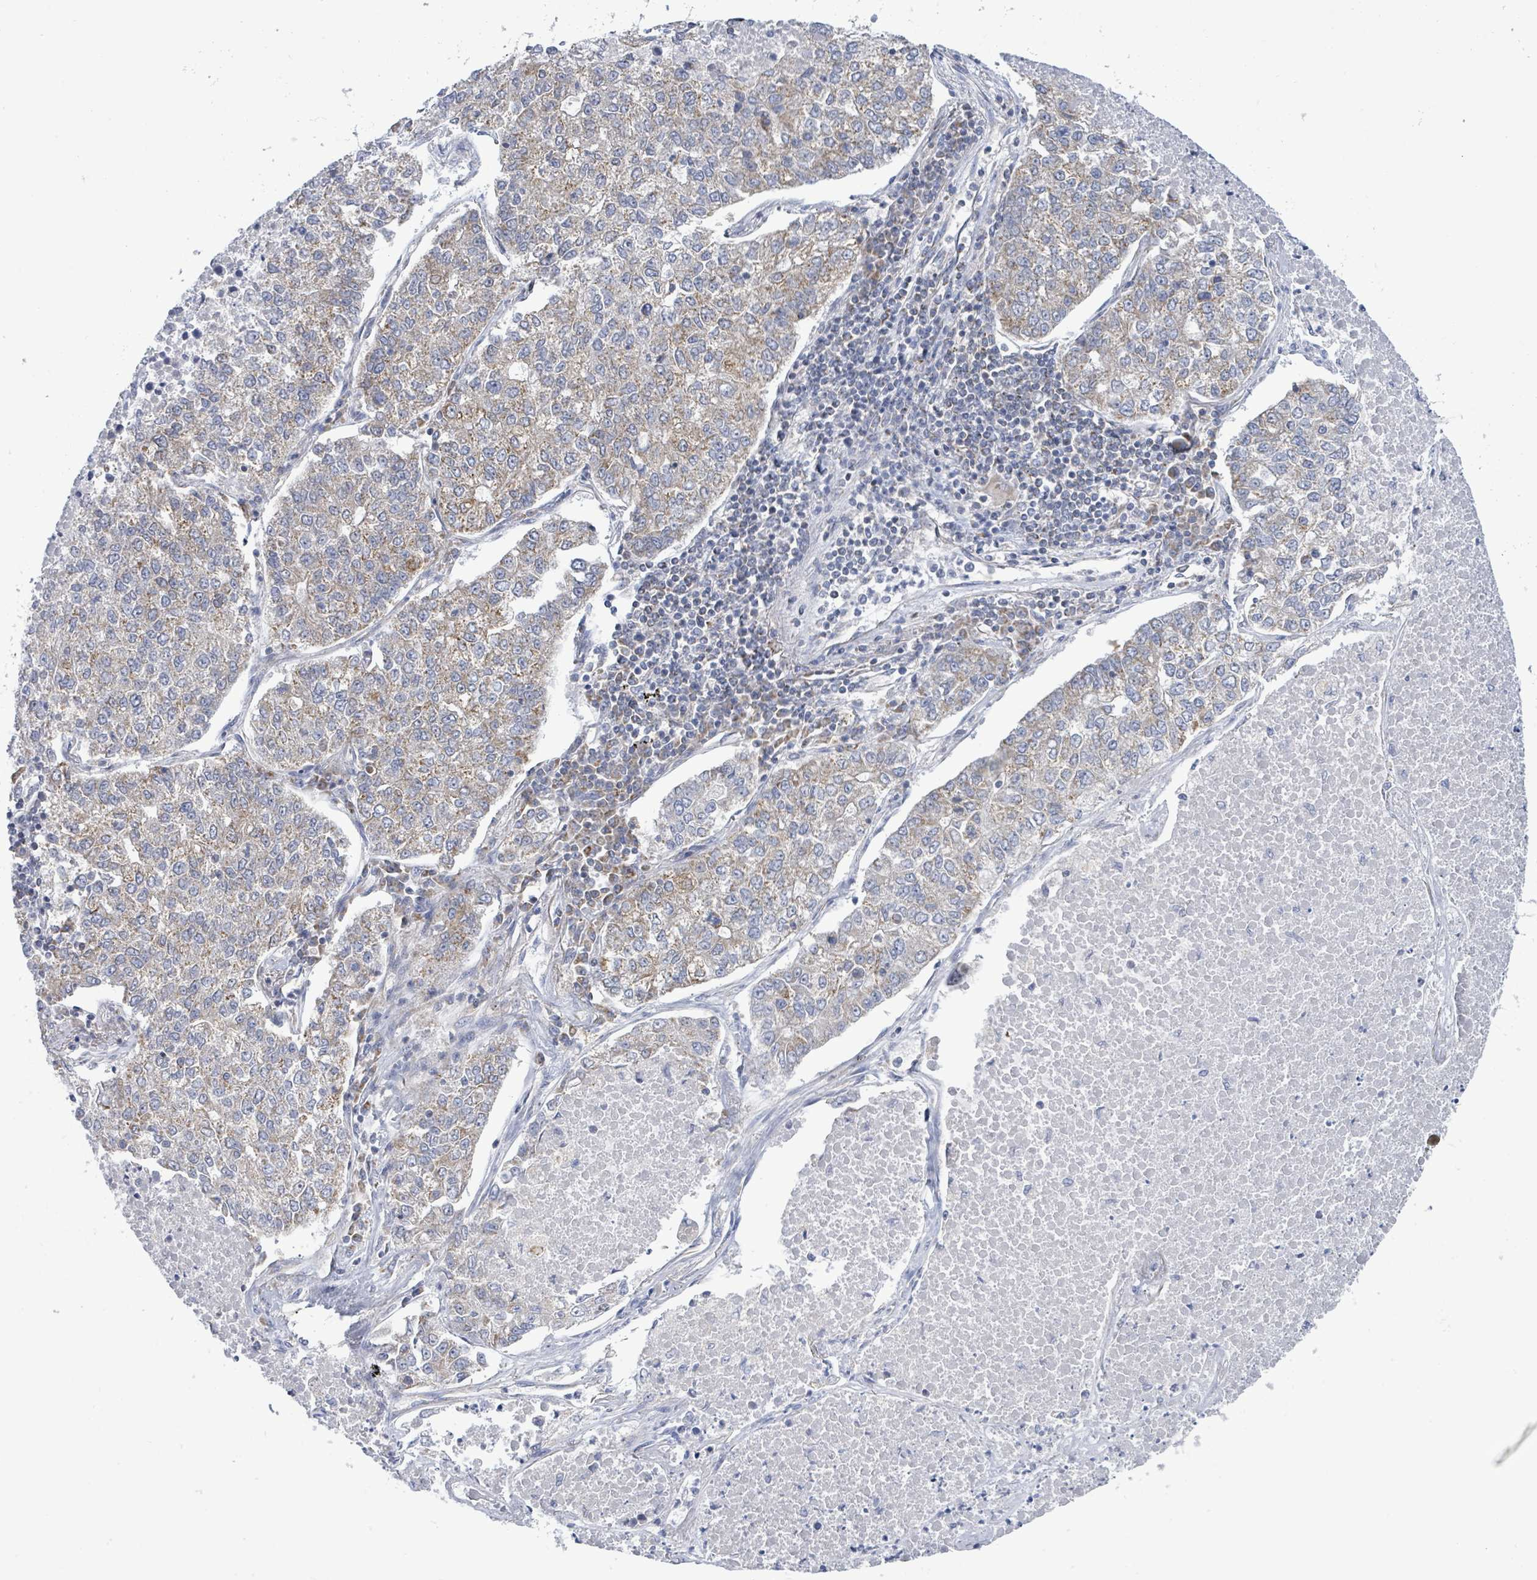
{"staining": {"intensity": "weak", "quantity": "25%-75%", "location": "cytoplasmic/membranous"}, "tissue": "lung cancer", "cell_type": "Tumor cells", "image_type": "cancer", "snomed": [{"axis": "morphology", "description": "Adenocarcinoma, NOS"}, {"axis": "topography", "description": "Lung"}], "caption": "High-power microscopy captured an immunohistochemistry photomicrograph of lung cancer (adenocarcinoma), revealing weak cytoplasmic/membranous positivity in approximately 25%-75% of tumor cells.", "gene": "SUCLG2", "patient": {"sex": "male", "age": 49}}